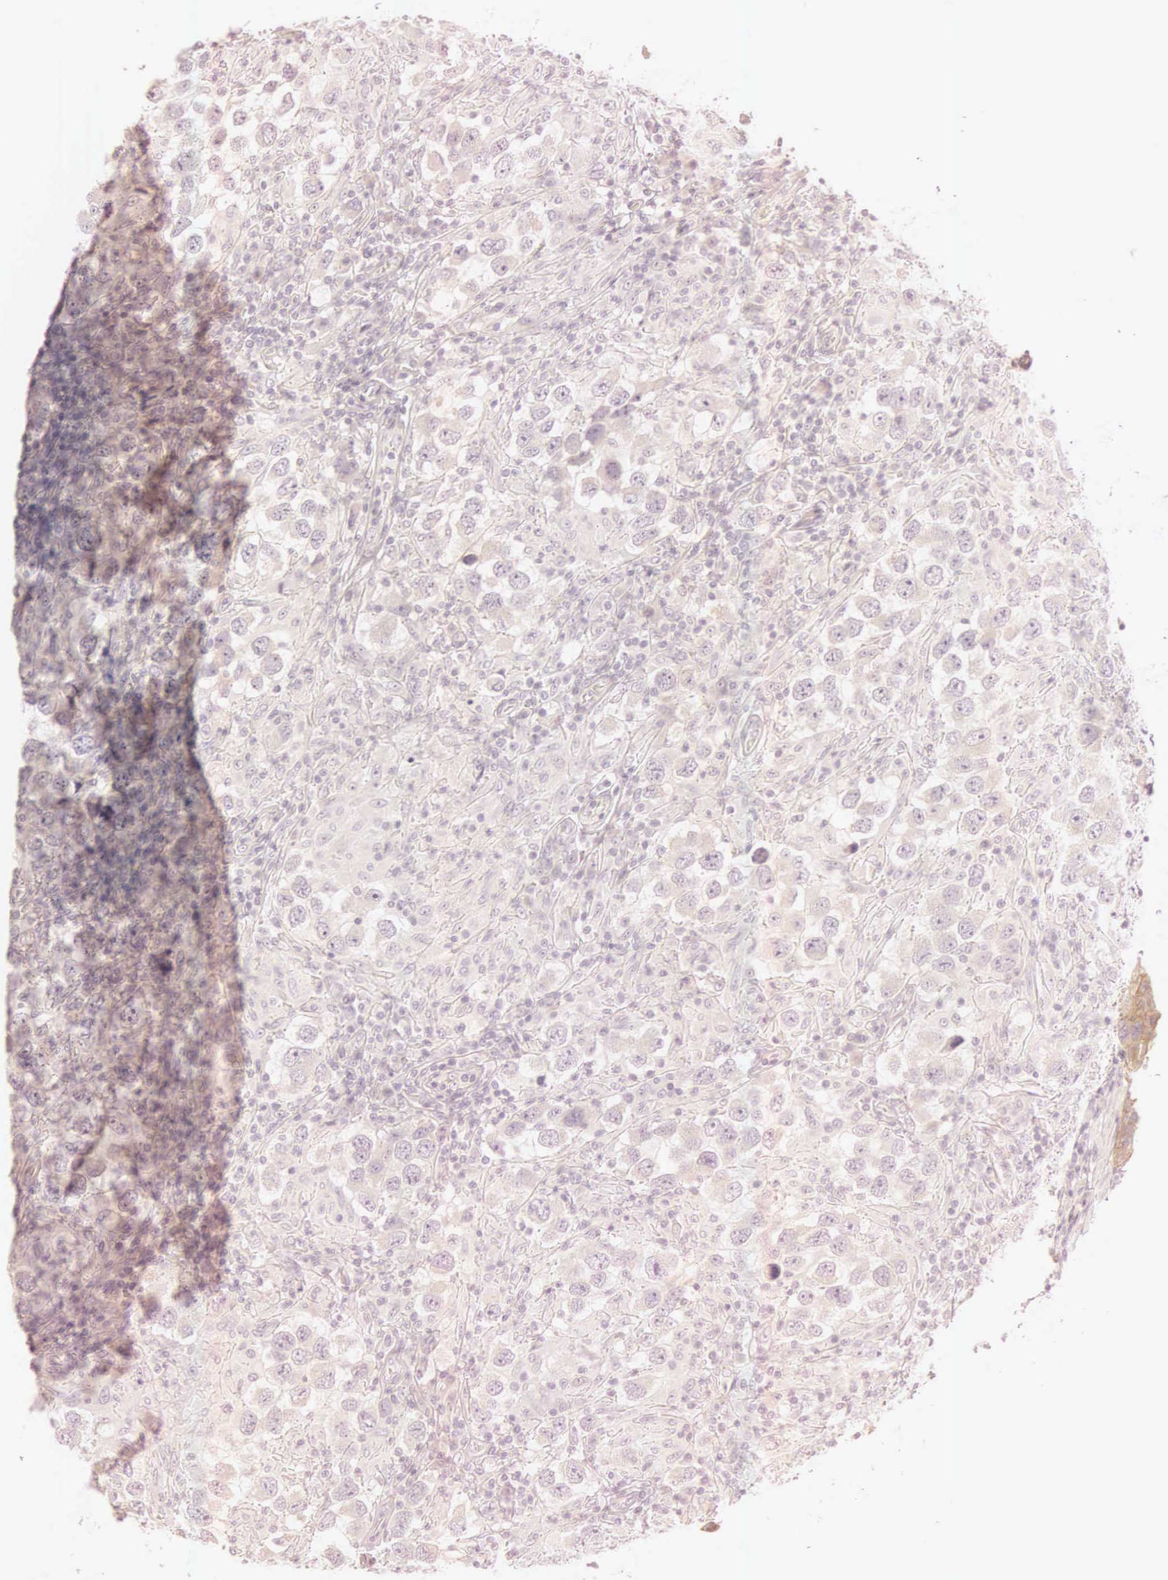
{"staining": {"intensity": "weak", "quantity": ">75%", "location": "cytoplasmic/membranous"}, "tissue": "testis cancer", "cell_type": "Tumor cells", "image_type": "cancer", "snomed": [{"axis": "morphology", "description": "Carcinoma, Embryonal, NOS"}, {"axis": "topography", "description": "Testis"}], "caption": "Testis cancer (embryonal carcinoma) was stained to show a protein in brown. There is low levels of weak cytoplasmic/membranous expression in about >75% of tumor cells.", "gene": "CEP170B", "patient": {"sex": "male", "age": 21}}